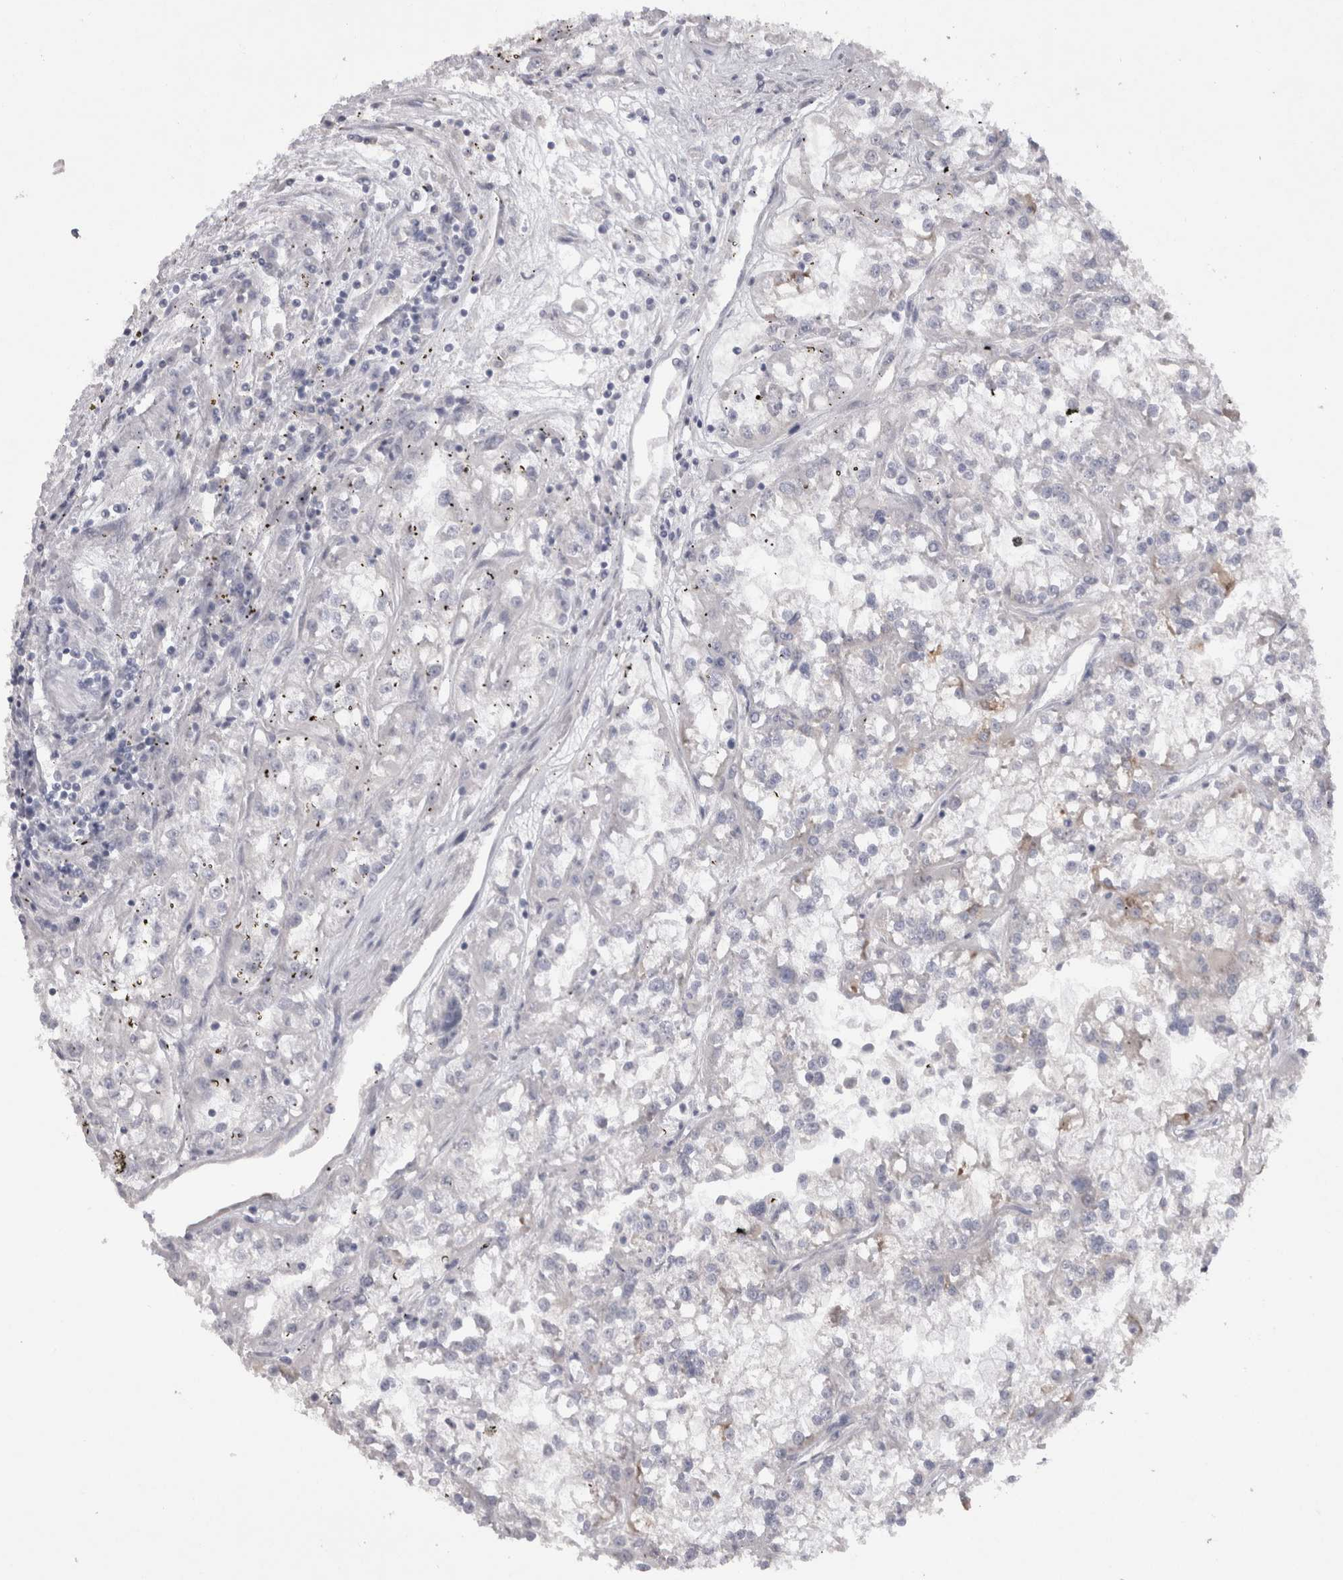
{"staining": {"intensity": "negative", "quantity": "none", "location": "none"}, "tissue": "renal cancer", "cell_type": "Tumor cells", "image_type": "cancer", "snomed": [{"axis": "morphology", "description": "Adenocarcinoma, NOS"}, {"axis": "topography", "description": "Kidney"}], "caption": "Tumor cells show no significant expression in renal cancer. Brightfield microscopy of immunohistochemistry stained with DAB (brown) and hematoxylin (blue), captured at high magnification.", "gene": "LRRC40", "patient": {"sex": "female", "age": 52}}